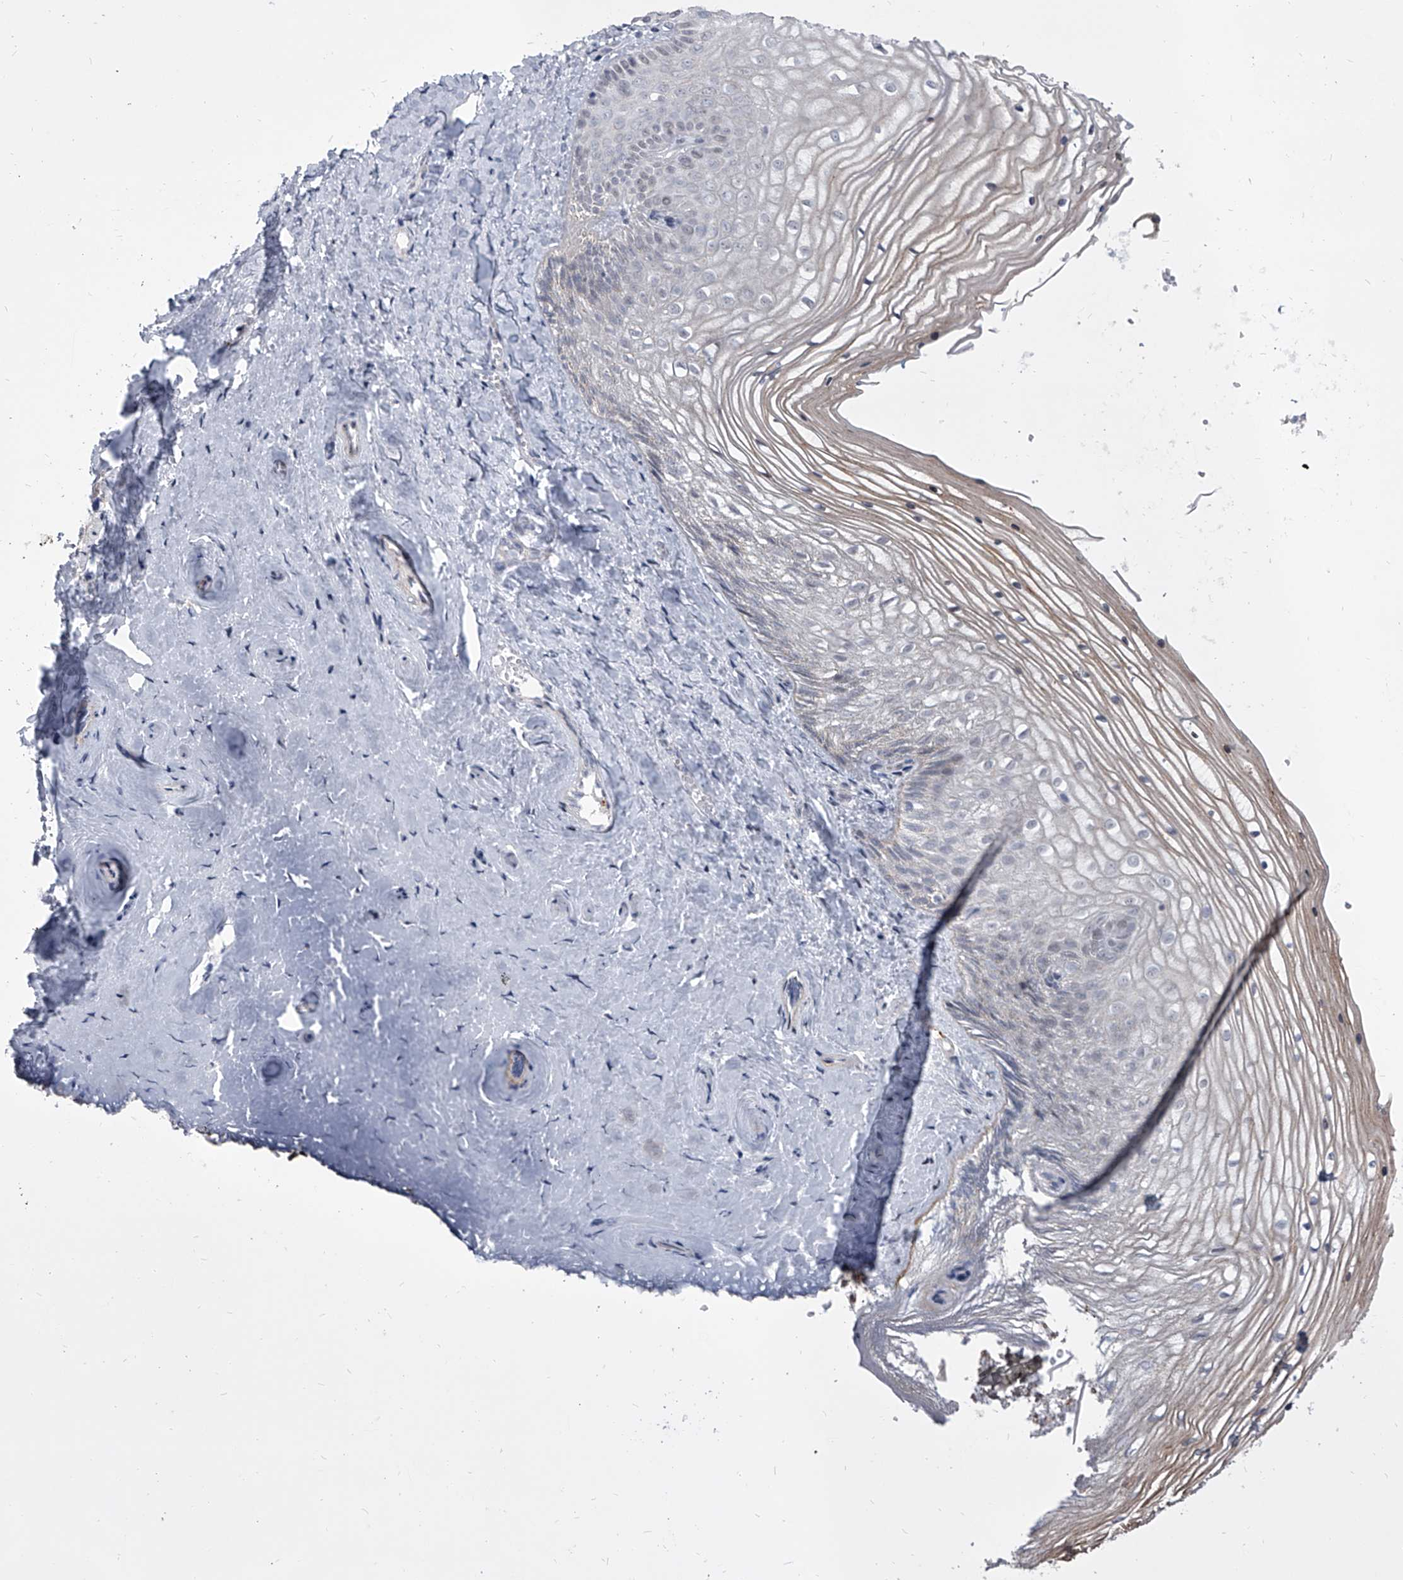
{"staining": {"intensity": "weak", "quantity": "<25%", "location": "cytoplasmic/membranous,nuclear"}, "tissue": "vagina", "cell_type": "Squamous epithelial cells", "image_type": "normal", "snomed": [{"axis": "morphology", "description": "Normal tissue, NOS"}, {"axis": "topography", "description": "Vagina"}, {"axis": "topography", "description": "Cervix"}], "caption": "An immunohistochemistry histopathology image of normal vagina is shown. There is no staining in squamous epithelial cells of vagina.", "gene": "EVA1C", "patient": {"sex": "female", "age": 40}}